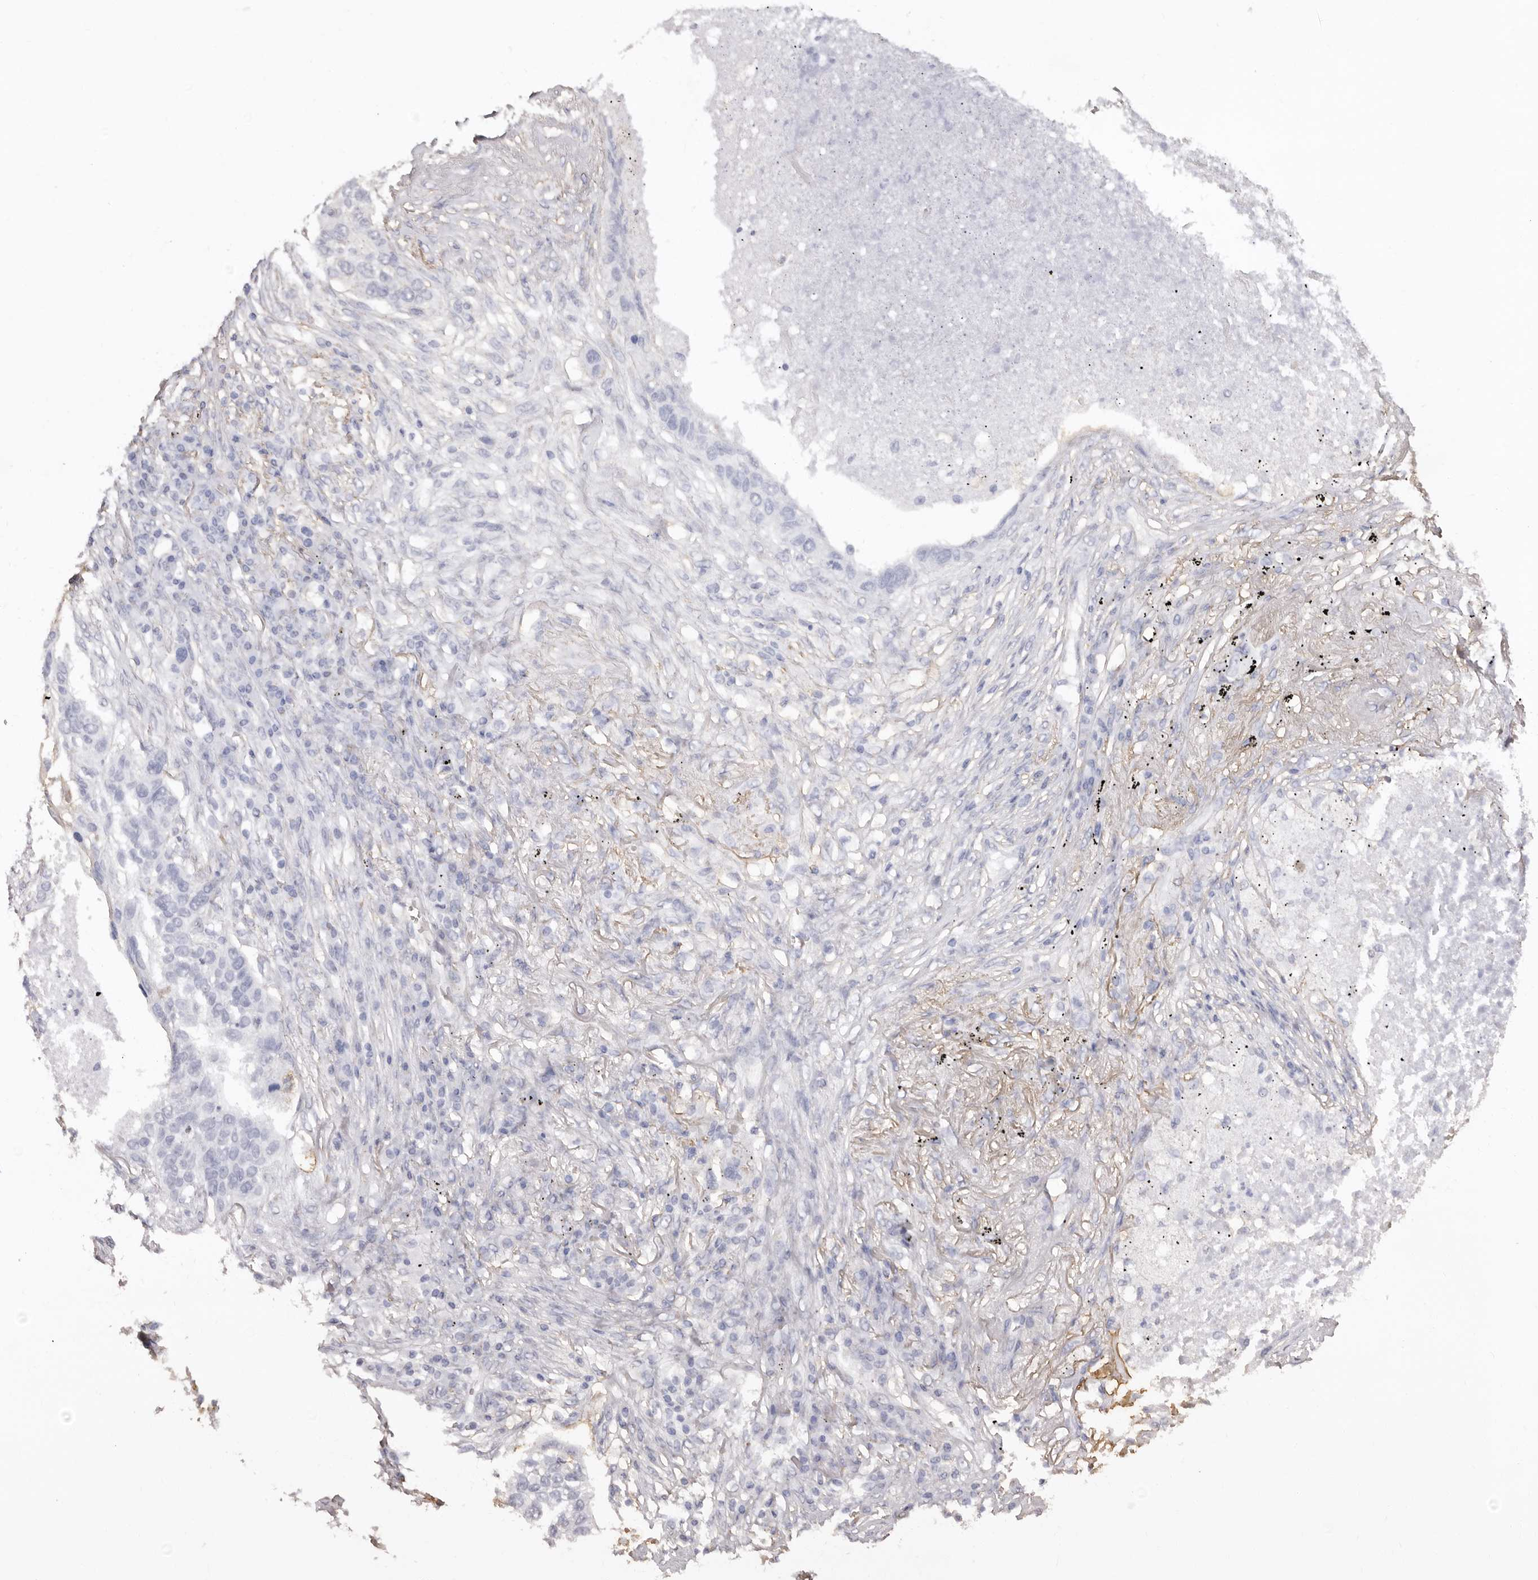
{"staining": {"intensity": "weak", "quantity": "<25%", "location": "cytoplasmic/membranous"}, "tissue": "lung cancer", "cell_type": "Tumor cells", "image_type": "cancer", "snomed": [{"axis": "morphology", "description": "Squamous cell carcinoma, NOS"}, {"axis": "topography", "description": "Lung"}], "caption": "Immunohistochemistry histopathology image of lung squamous cell carcinoma stained for a protein (brown), which reveals no expression in tumor cells.", "gene": "GPR27", "patient": {"sex": "female", "age": 63}}